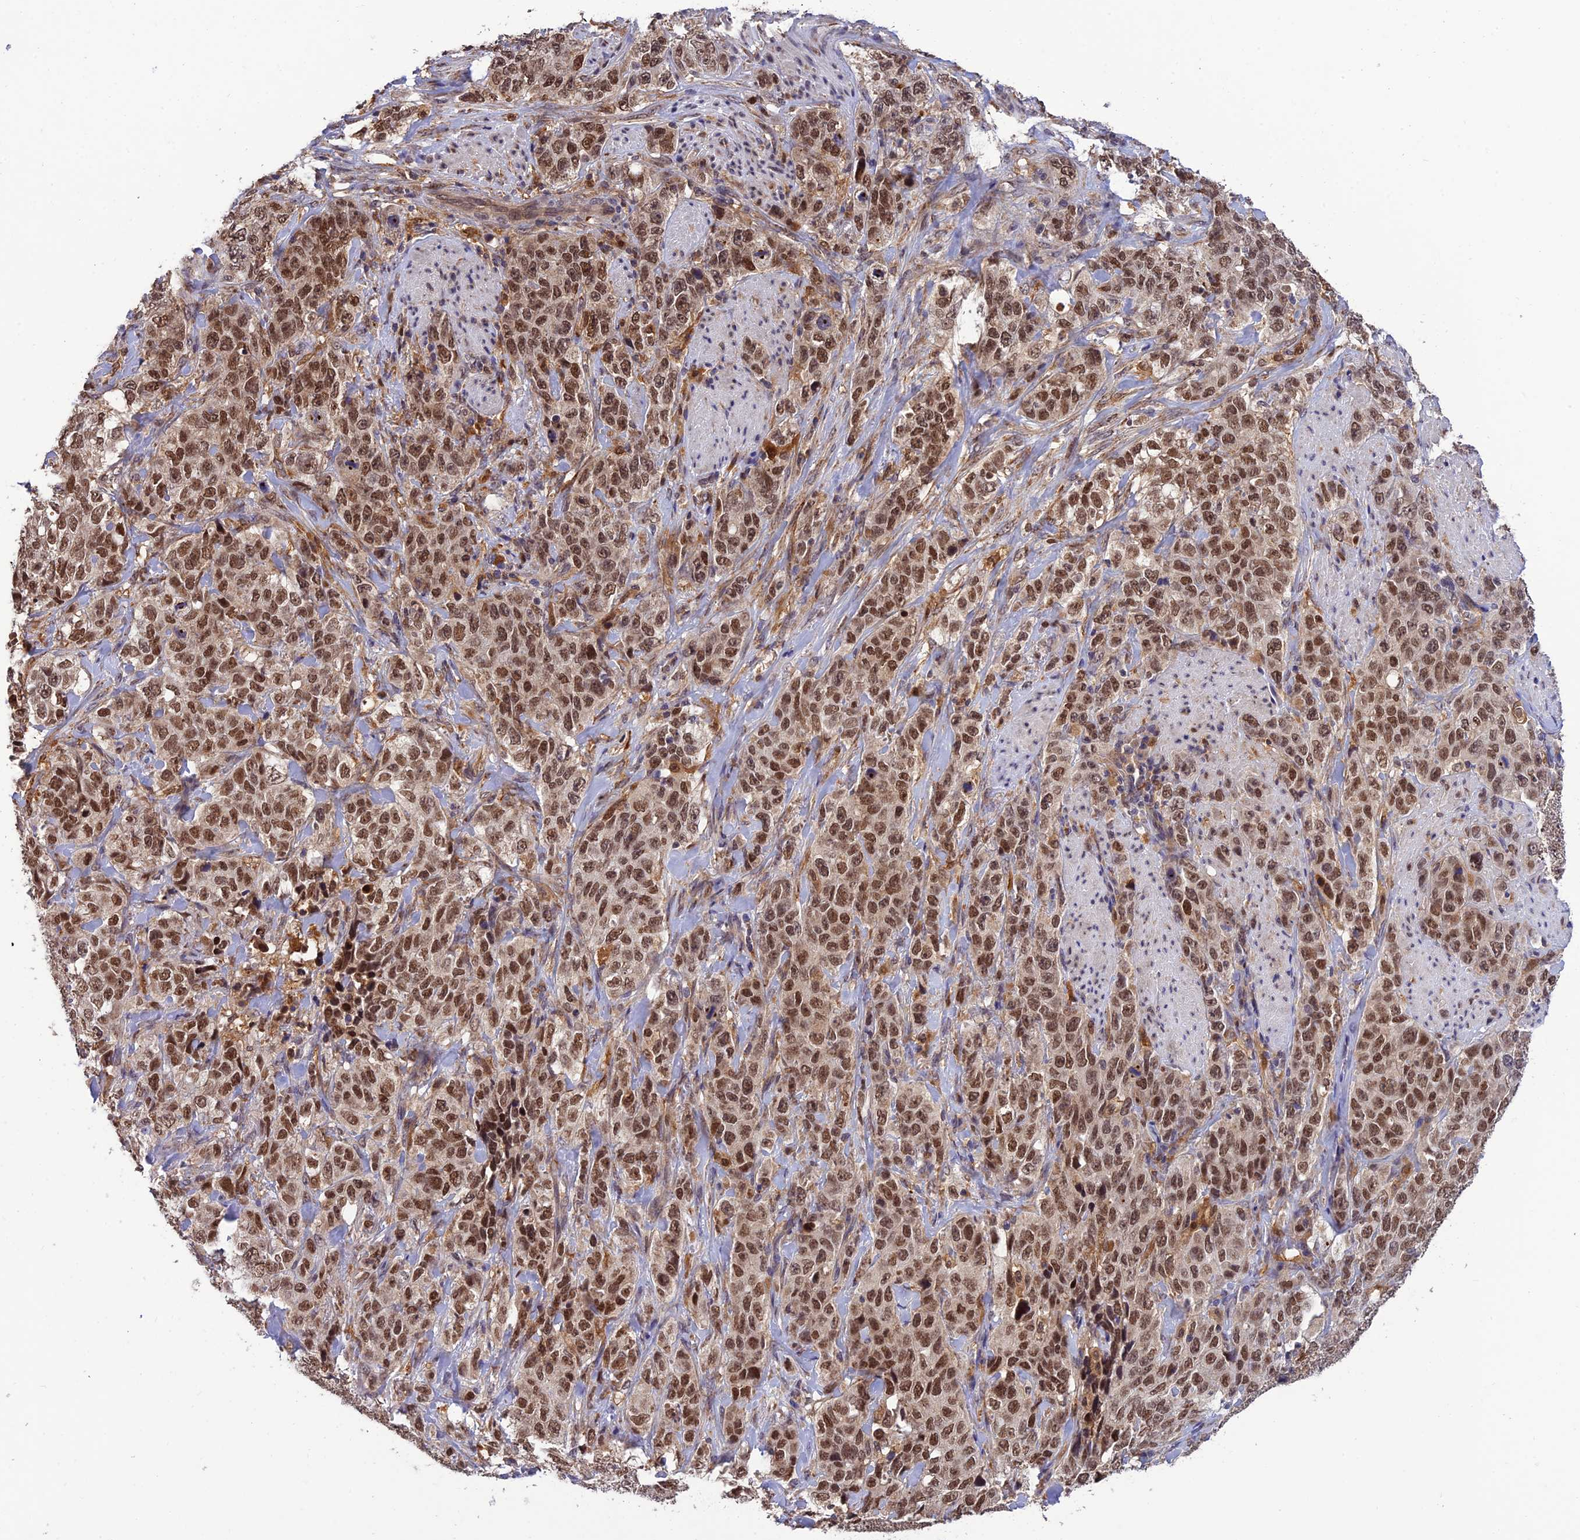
{"staining": {"intensity": "moderate", "quantity": ">75%", "location": "nuclear"}, "tissue": "stomach cancer", "cell_type": "Tumor cells", "image_type": "cancer", "snomed": [{"axis": "morphology", "description": "Adenocarcinoma, NOS"}, {"axis": "topography", "description": "Stomach"}], "caption": "Stomach cancer (adenocarcinoma) was stained to show a protein in brown. There is medium levels of moderate nuclear staining in approximately >75% of tumor cells.", "gene": "MNS1", "patient": {"sex": "male", "age": 48}}